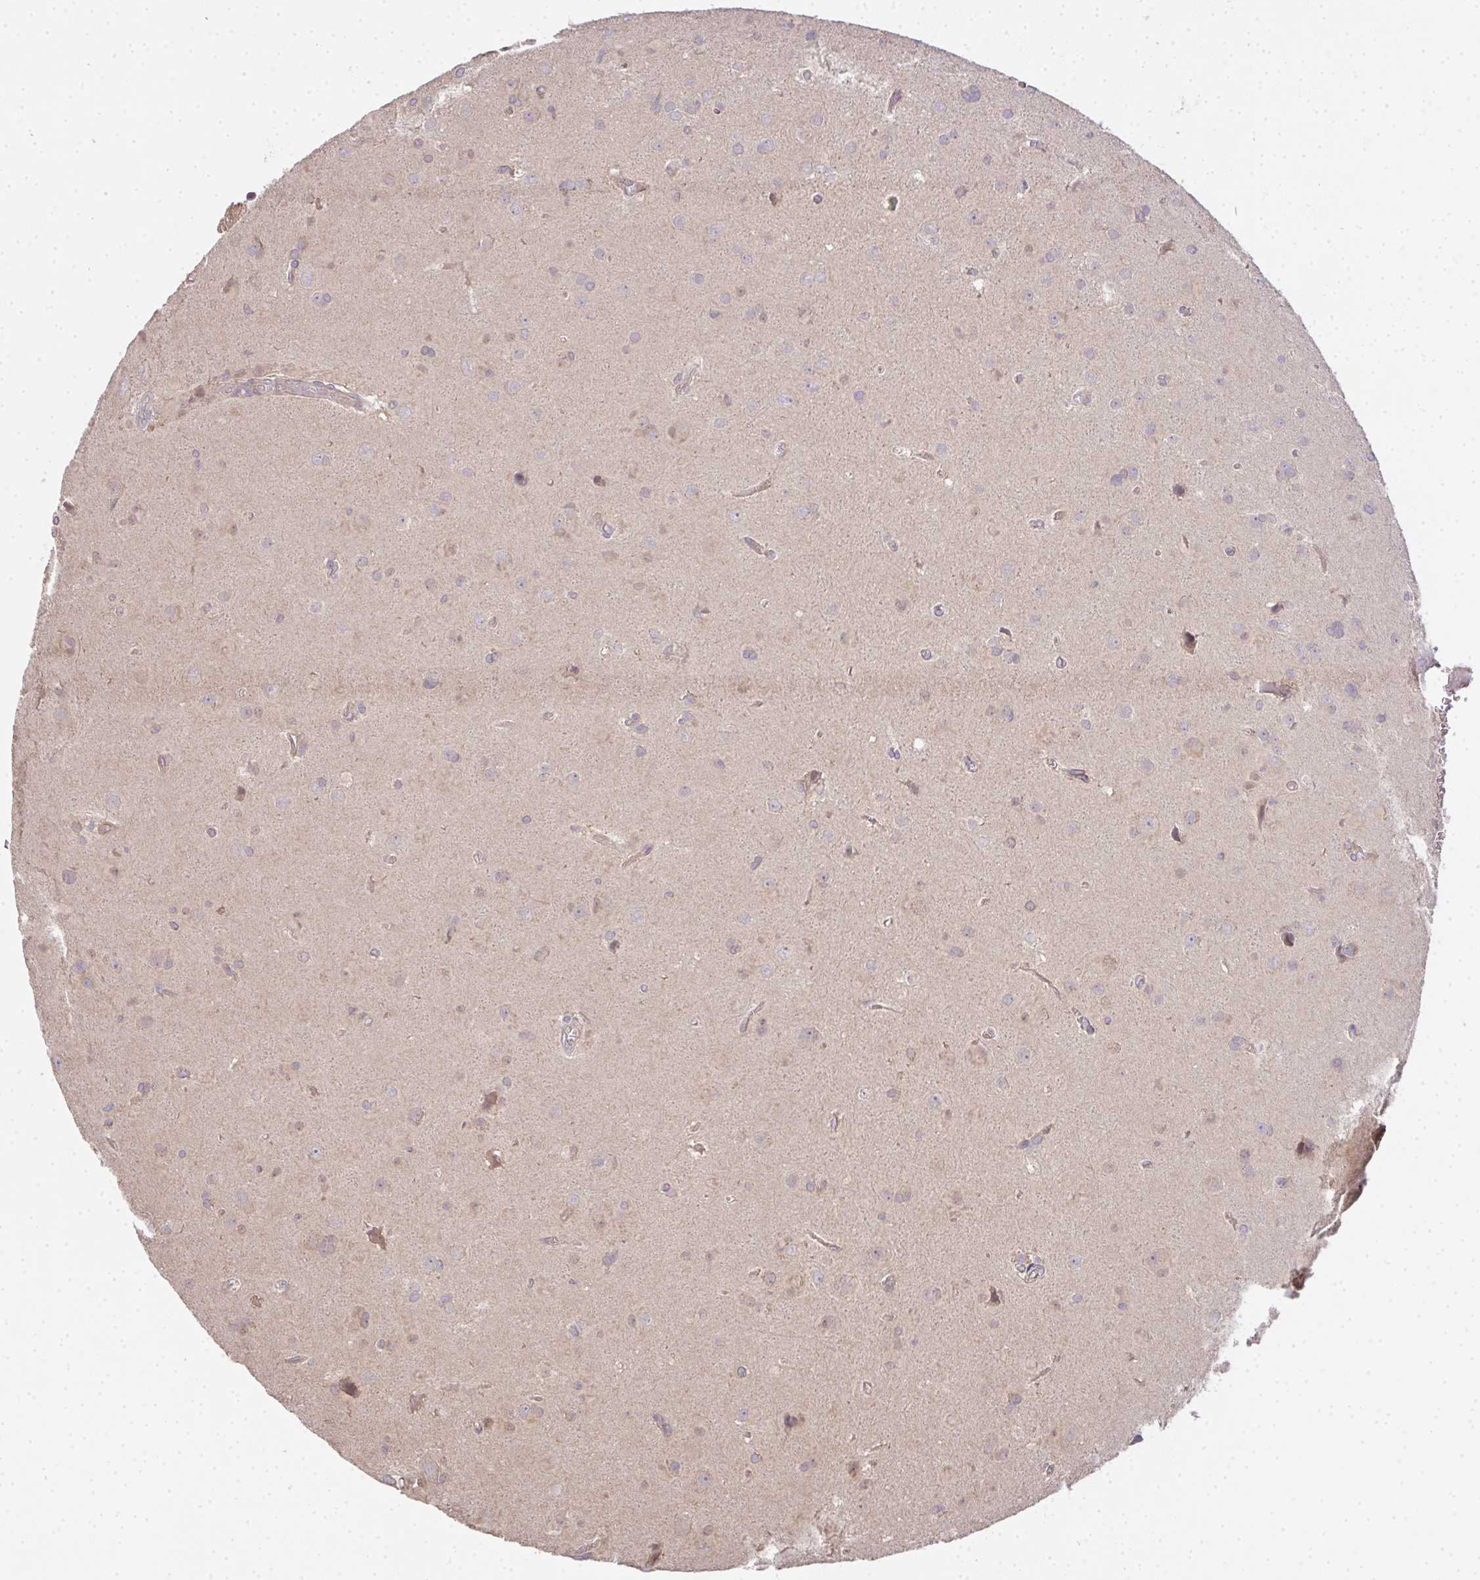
{"staining": {"intensity": "weak", "quantity": "25%-75%", "location": "cytoplasmic/membranous"}, "tissue": "glioma", "cell_type": "Tumor cells", "image_type": "cancer", "snomed": [{"axis": "morphology", "description": "Glioma, malignant, Low grade"}, {"axis": "topography", "description": "Brain"}], "caption": "This is an image of immunohistochemistry (IHC) staining of malignant glioma (low-grade), which shows weak expression in the cytoplasmic/membranous of tumor cells.", "gene": "EEF1AKMT1", "patient": {"sex": "male", "age": 58}}